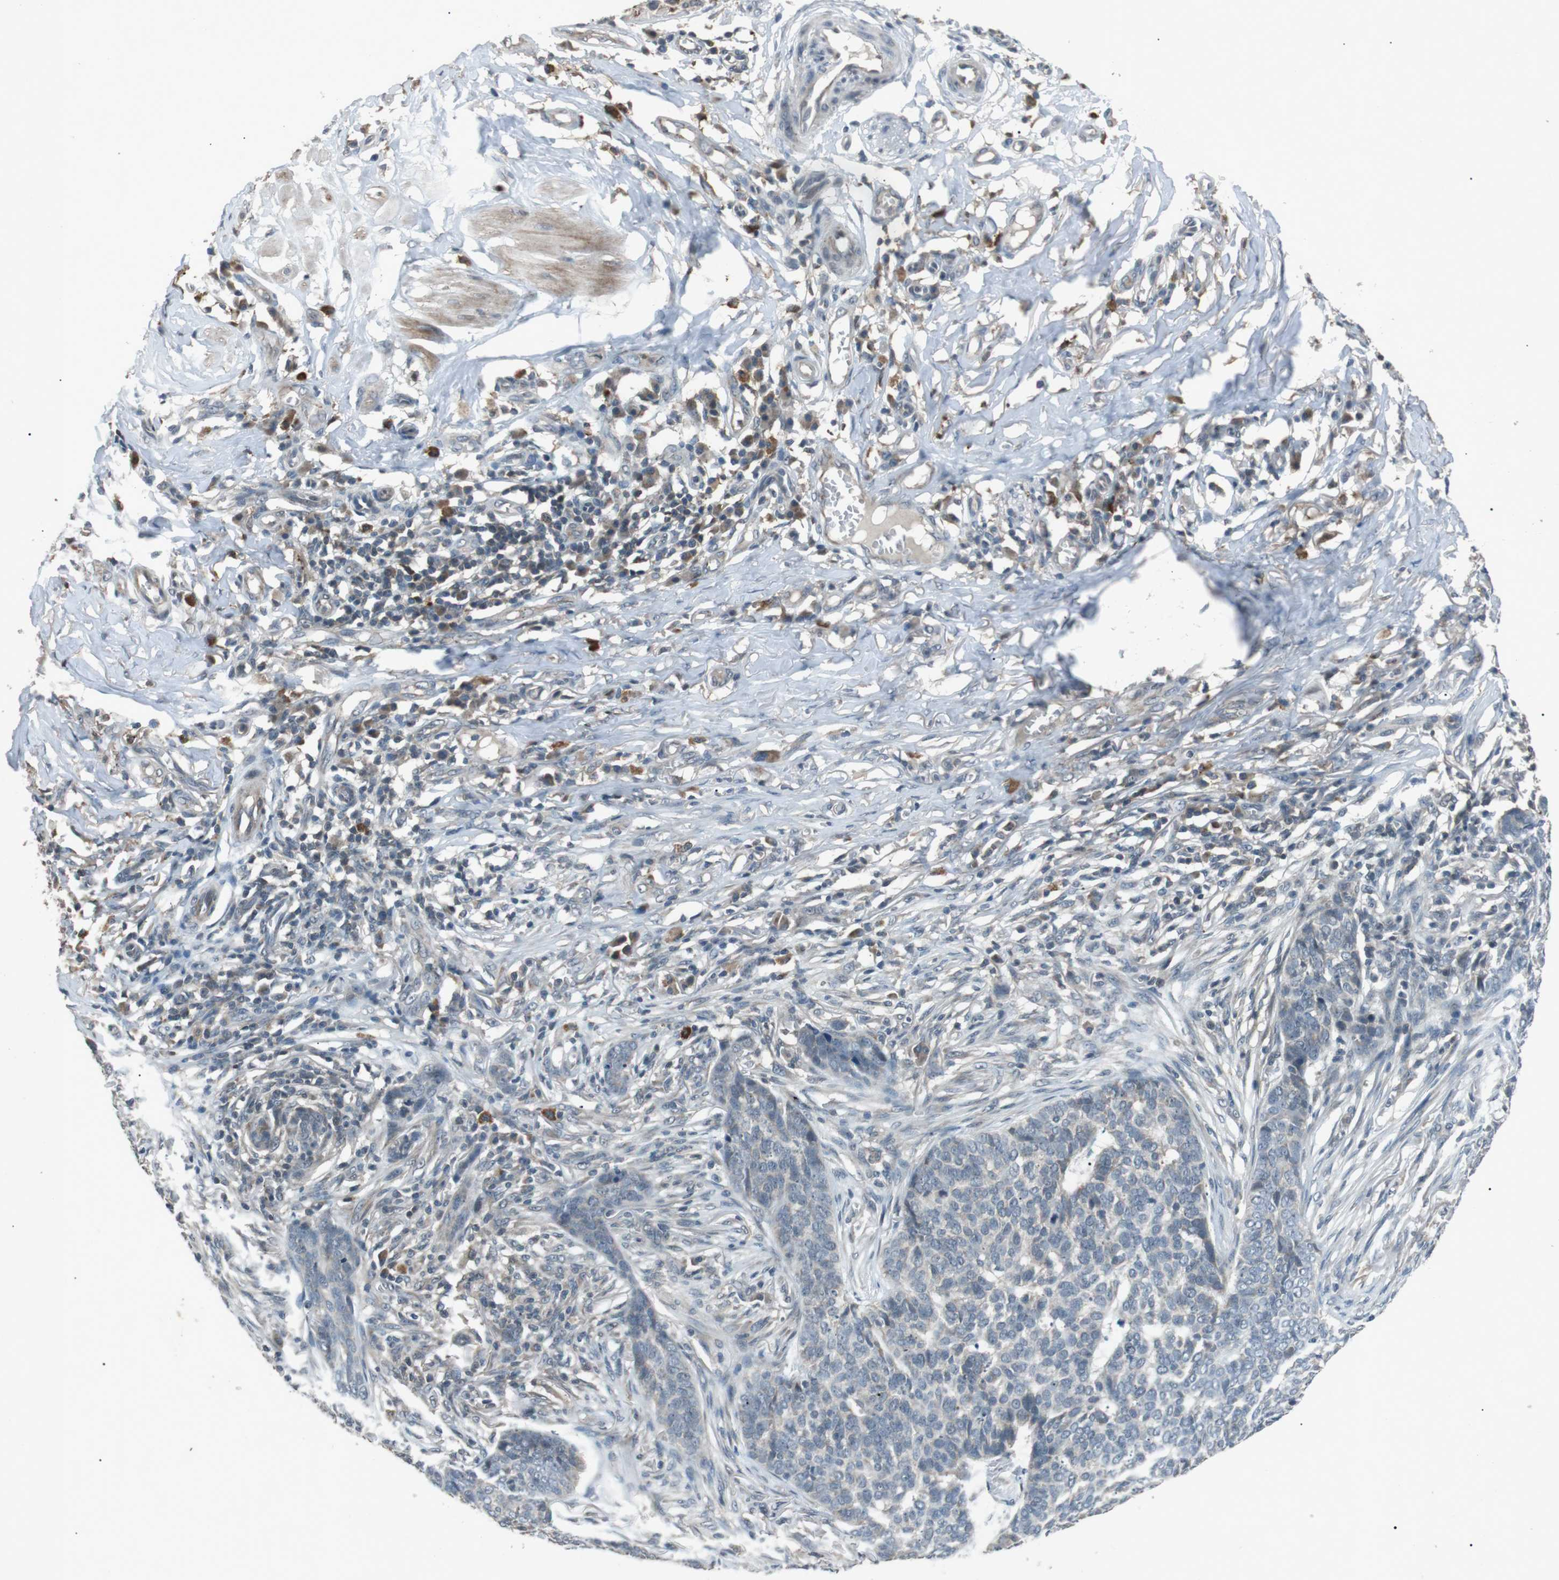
{"staining": {"intensity": "negative", "quantity": "none", "location": "none"}, "tissue": "skin cancer", "cell_type": "Tumor cells", "image_type": "cancer", "snomed": [{"axis": "morphology", "description": "Basal cell carcinoma"}, {"axis": "topography", "description": "Skin"}], "caption": "The photomicrograph displays no staining of tumor cells in basal cell carcinoma (skin).", "gene": "NEK7", "patient": {"sex": "male", "age": 85}}